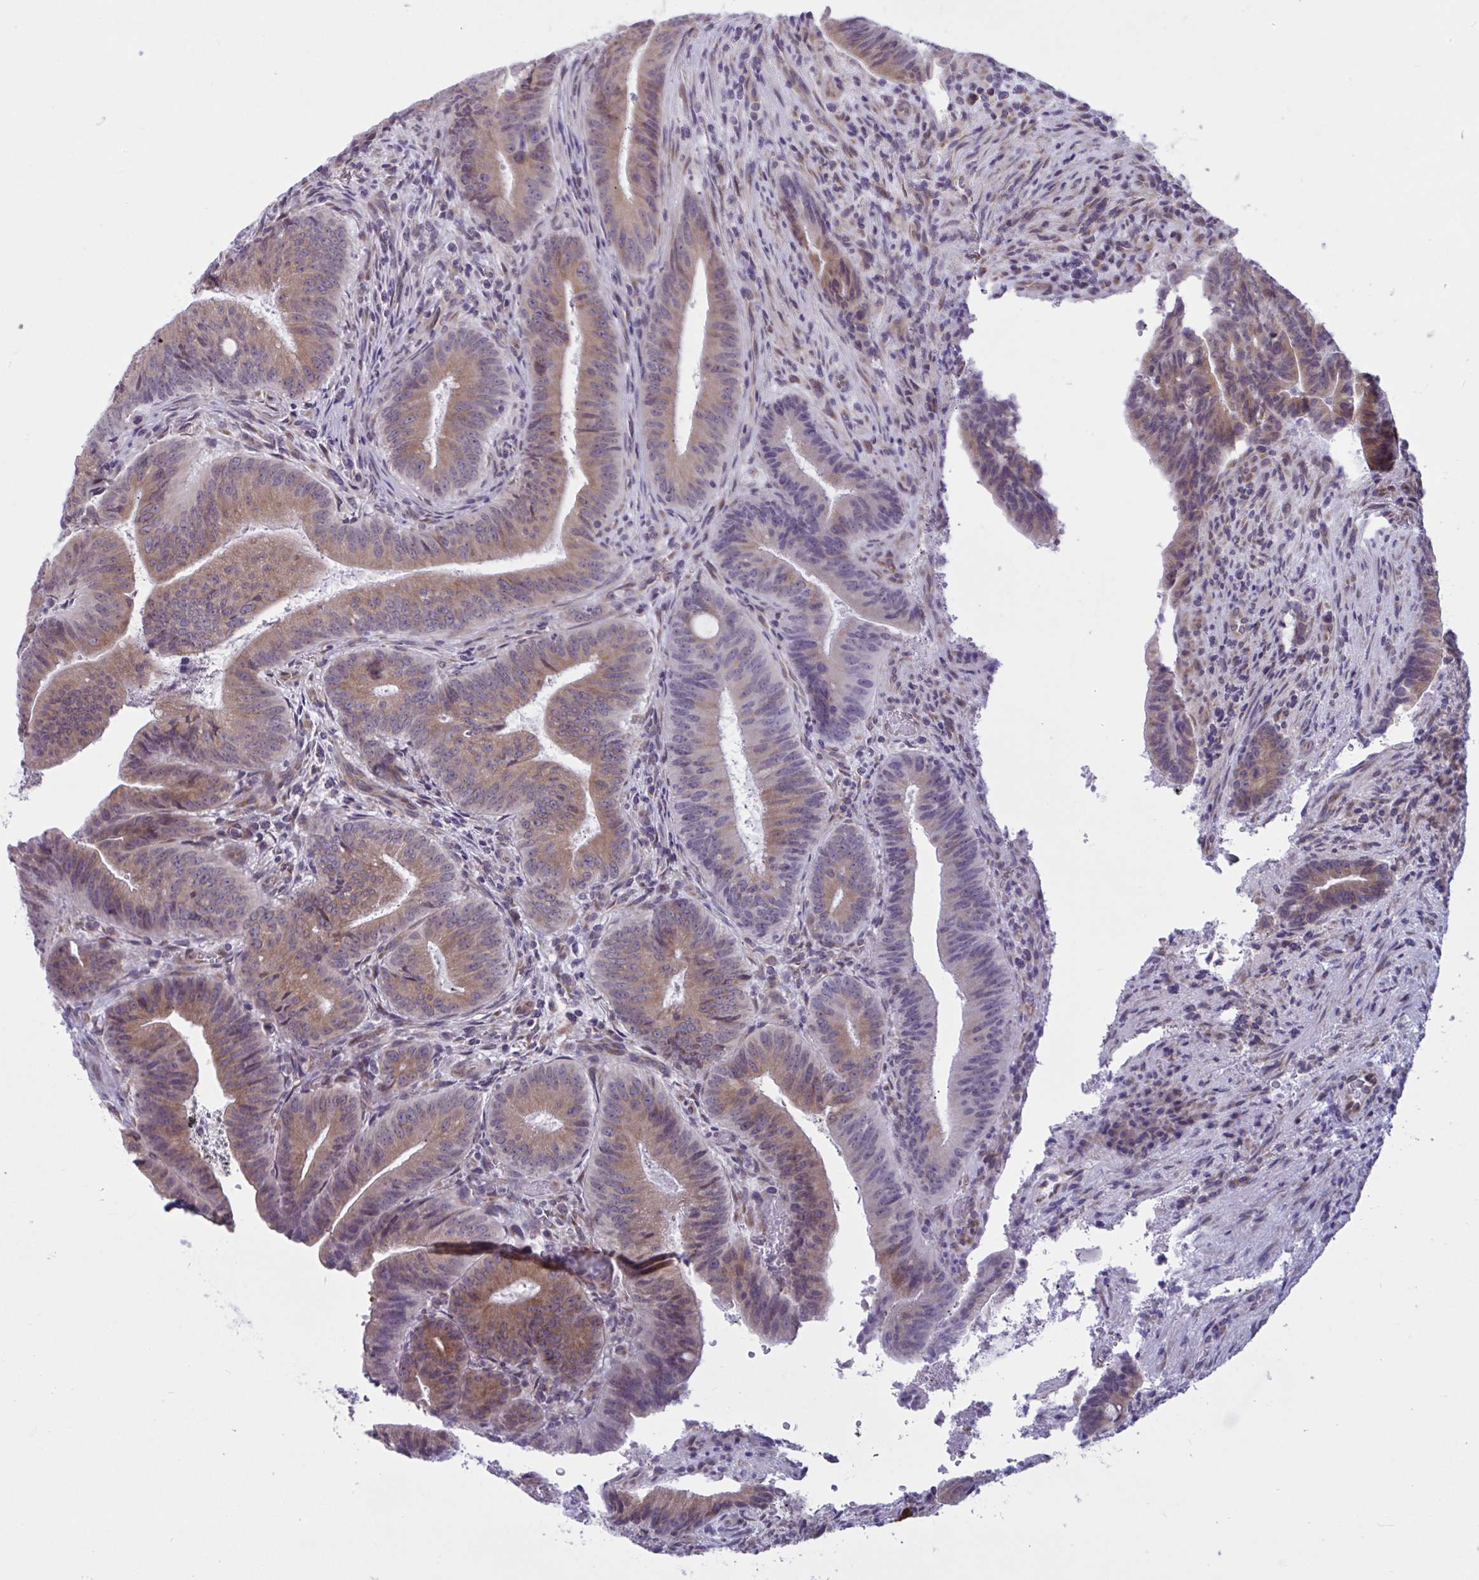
{"staining": {"intensity": "moderate", "quantity": ">75%", "location": "cytoplasmic/membranous"}, "tissue": "colorectal cancer", "cell_type": "Tumor cells", "image_type": "cancer", "snomed": [{"axis": "morphology", "description": "Adenocarcinoma, NOS"}, {"axis": "topography", "description": "Colon"}], "caption": "This image exhibits colorectal cancer stained with IHC to label a protein in brown. The cytoplasmic/membranous of tumor cells show moderate positivity for the protein. Nuclei are counter-stained blue.", "gene": "CAMLG", "patient": {"sex": "female", "age": 43}}